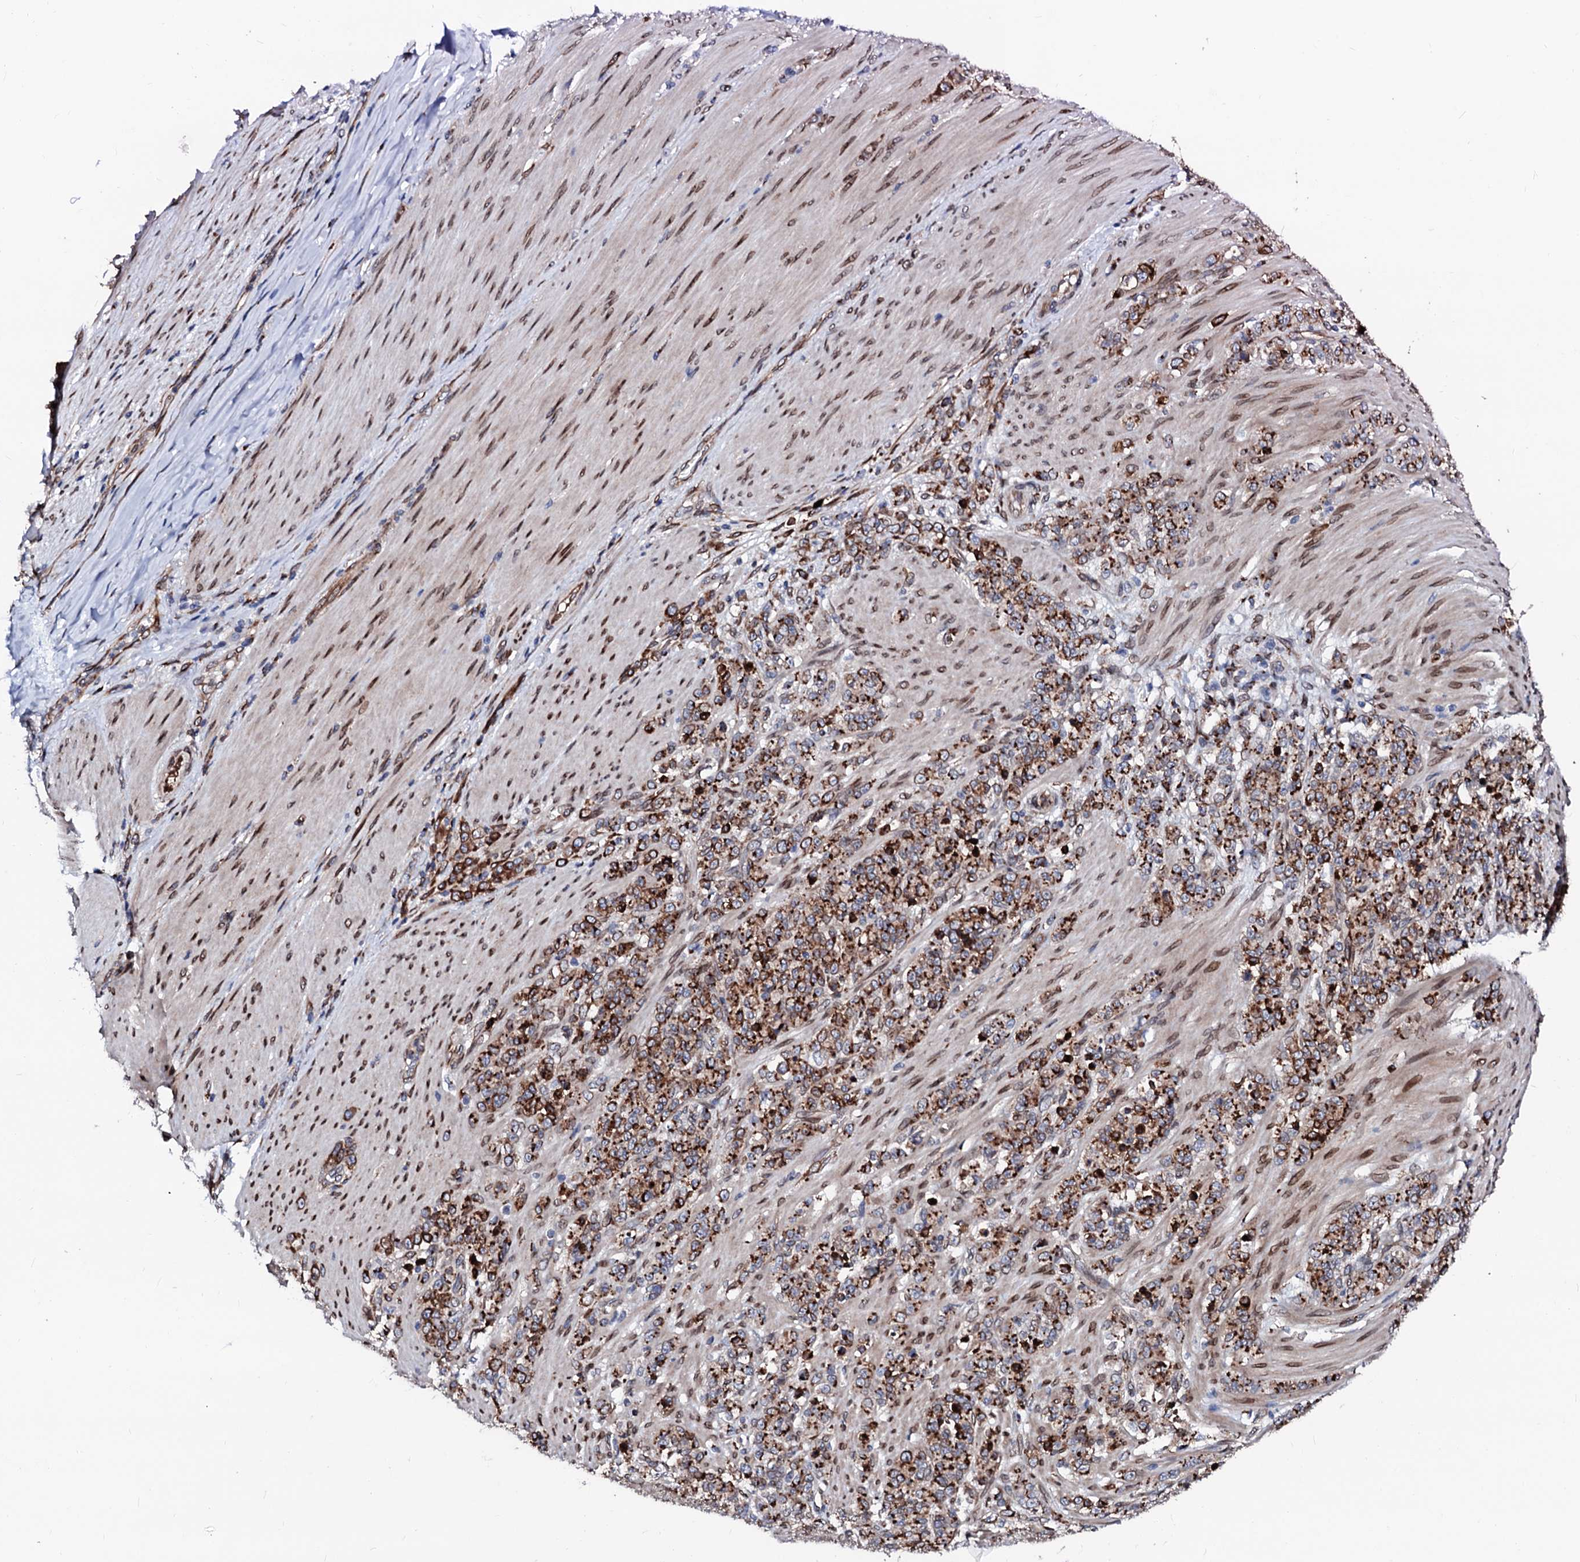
{"staining": {"intensity": "strong", "quantity": ">75%", "location": "cytoplasmic/membranous"}, "tissue": "stomach cancer", "cell_type": "Tumor cells", "image_type": "cancer", "snomed": [{"axis": "morphology", "description": "Adenocarcinoma, NOS"}, {"axis": "topography", "description": "Stomach"}], "caption": "High-magnification brightfield microscopy of adenocarcinoma (stomach) stained with DAB (brown) and counterstained with hematoxylin (blue). tumor cells exhibit strong cytoplasmic/membranous staining is identified in about>75% of cells.", "gene": "TMCO3", "patient": {"sex": "female", "age": 79}}